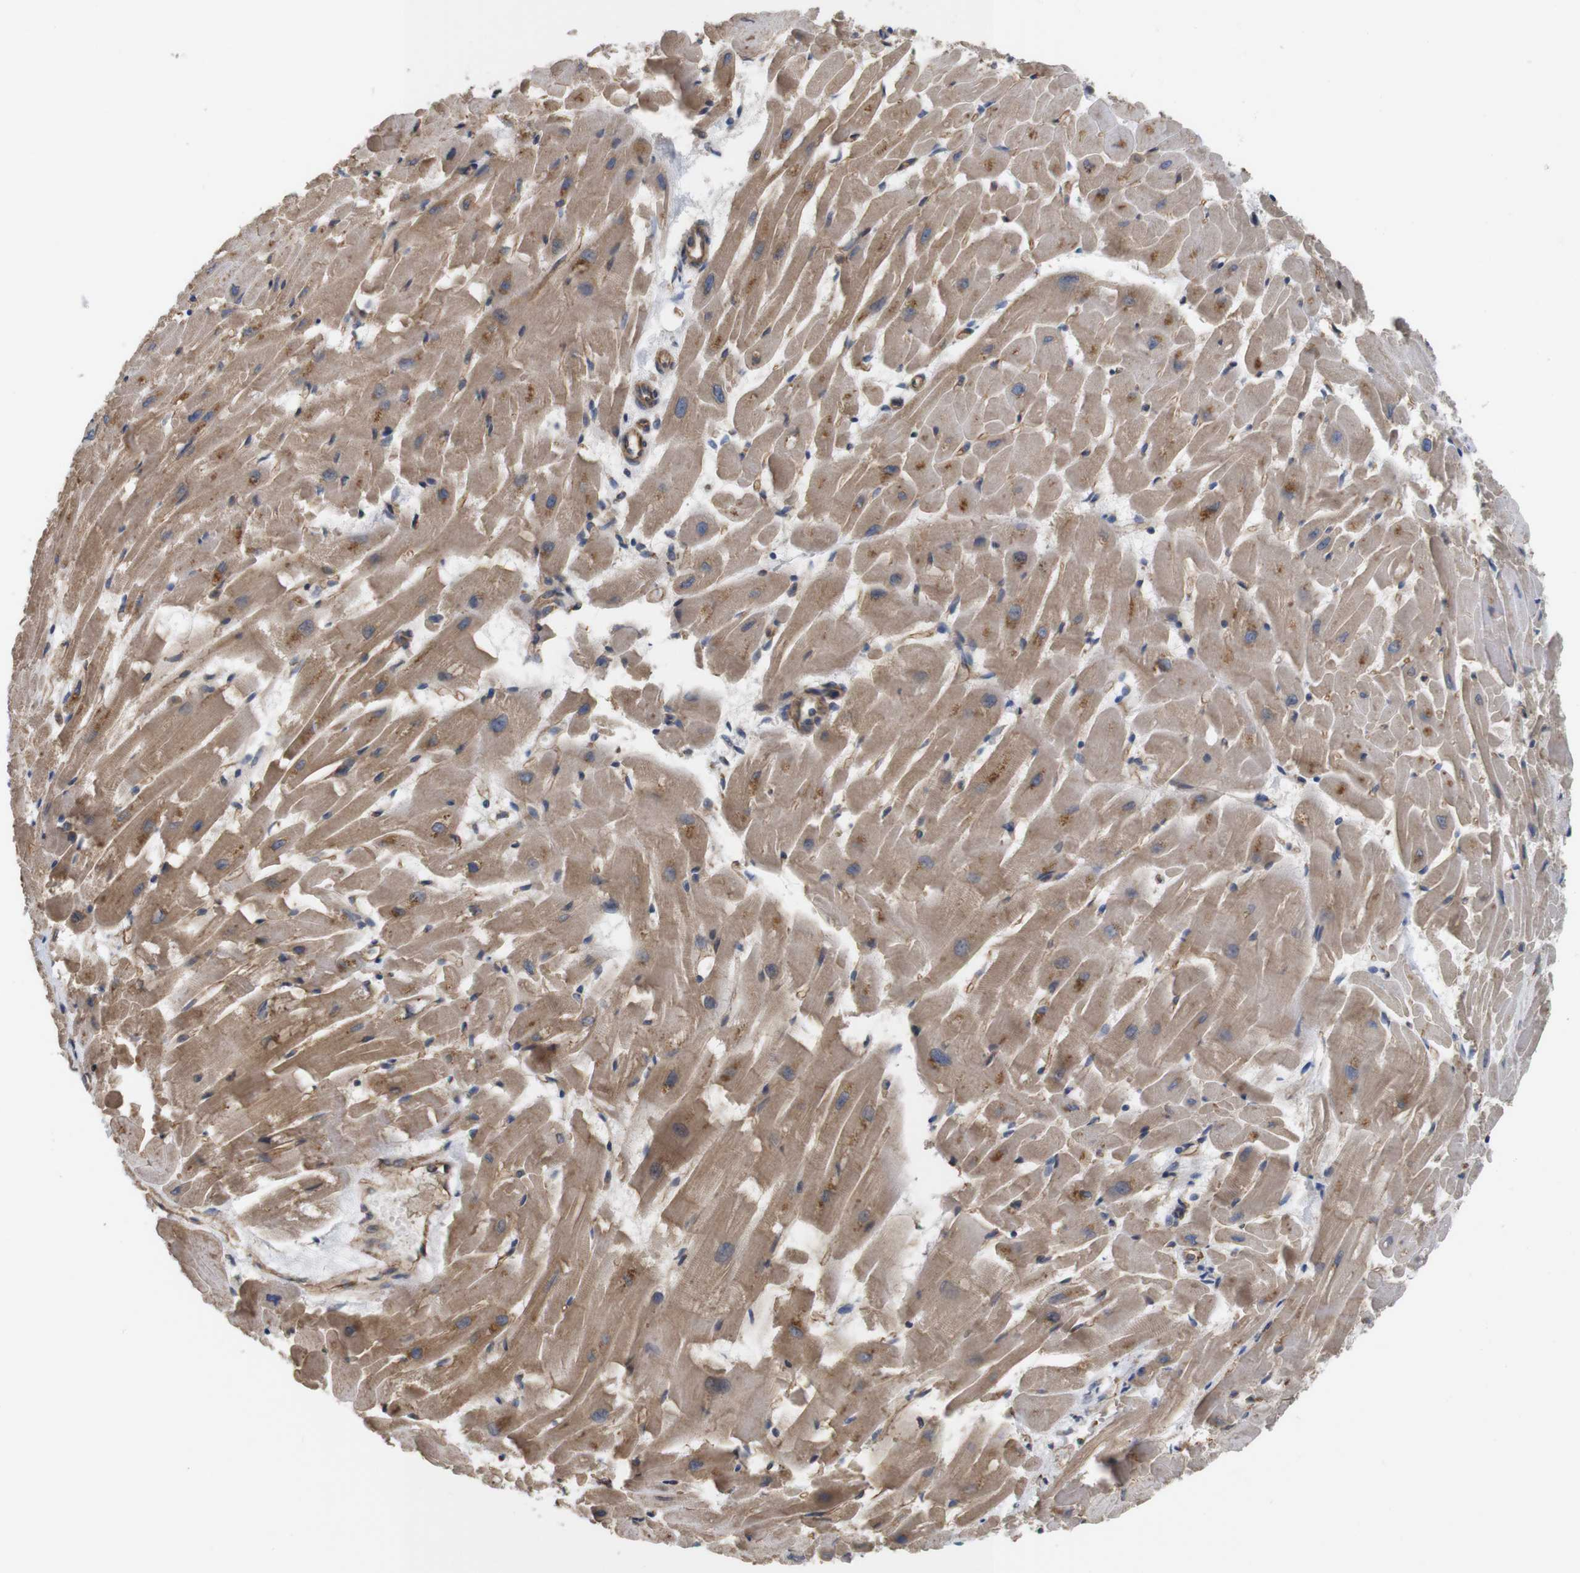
{"staining": {"intensity": "moderate", "quantity": ">75%", "location": "cytoplasmic/membranous"}, "tissue": "heart muscle", "cell_type": "Cardiomyocytes", "image_type": "normal", "snomed": [{"axis": "morphology", "description": "Normal tissue, NOS"}, {"axis": "topography", "description": "Heart"}], "caption": "Cardiomyocytes demonstrate moderate cytoplasmic/membranous positivity in approximately >75% of cells in unremarkable heart muscle.", "gene": "TIAM1", "patient": {"sex": "female", "age": 19}}